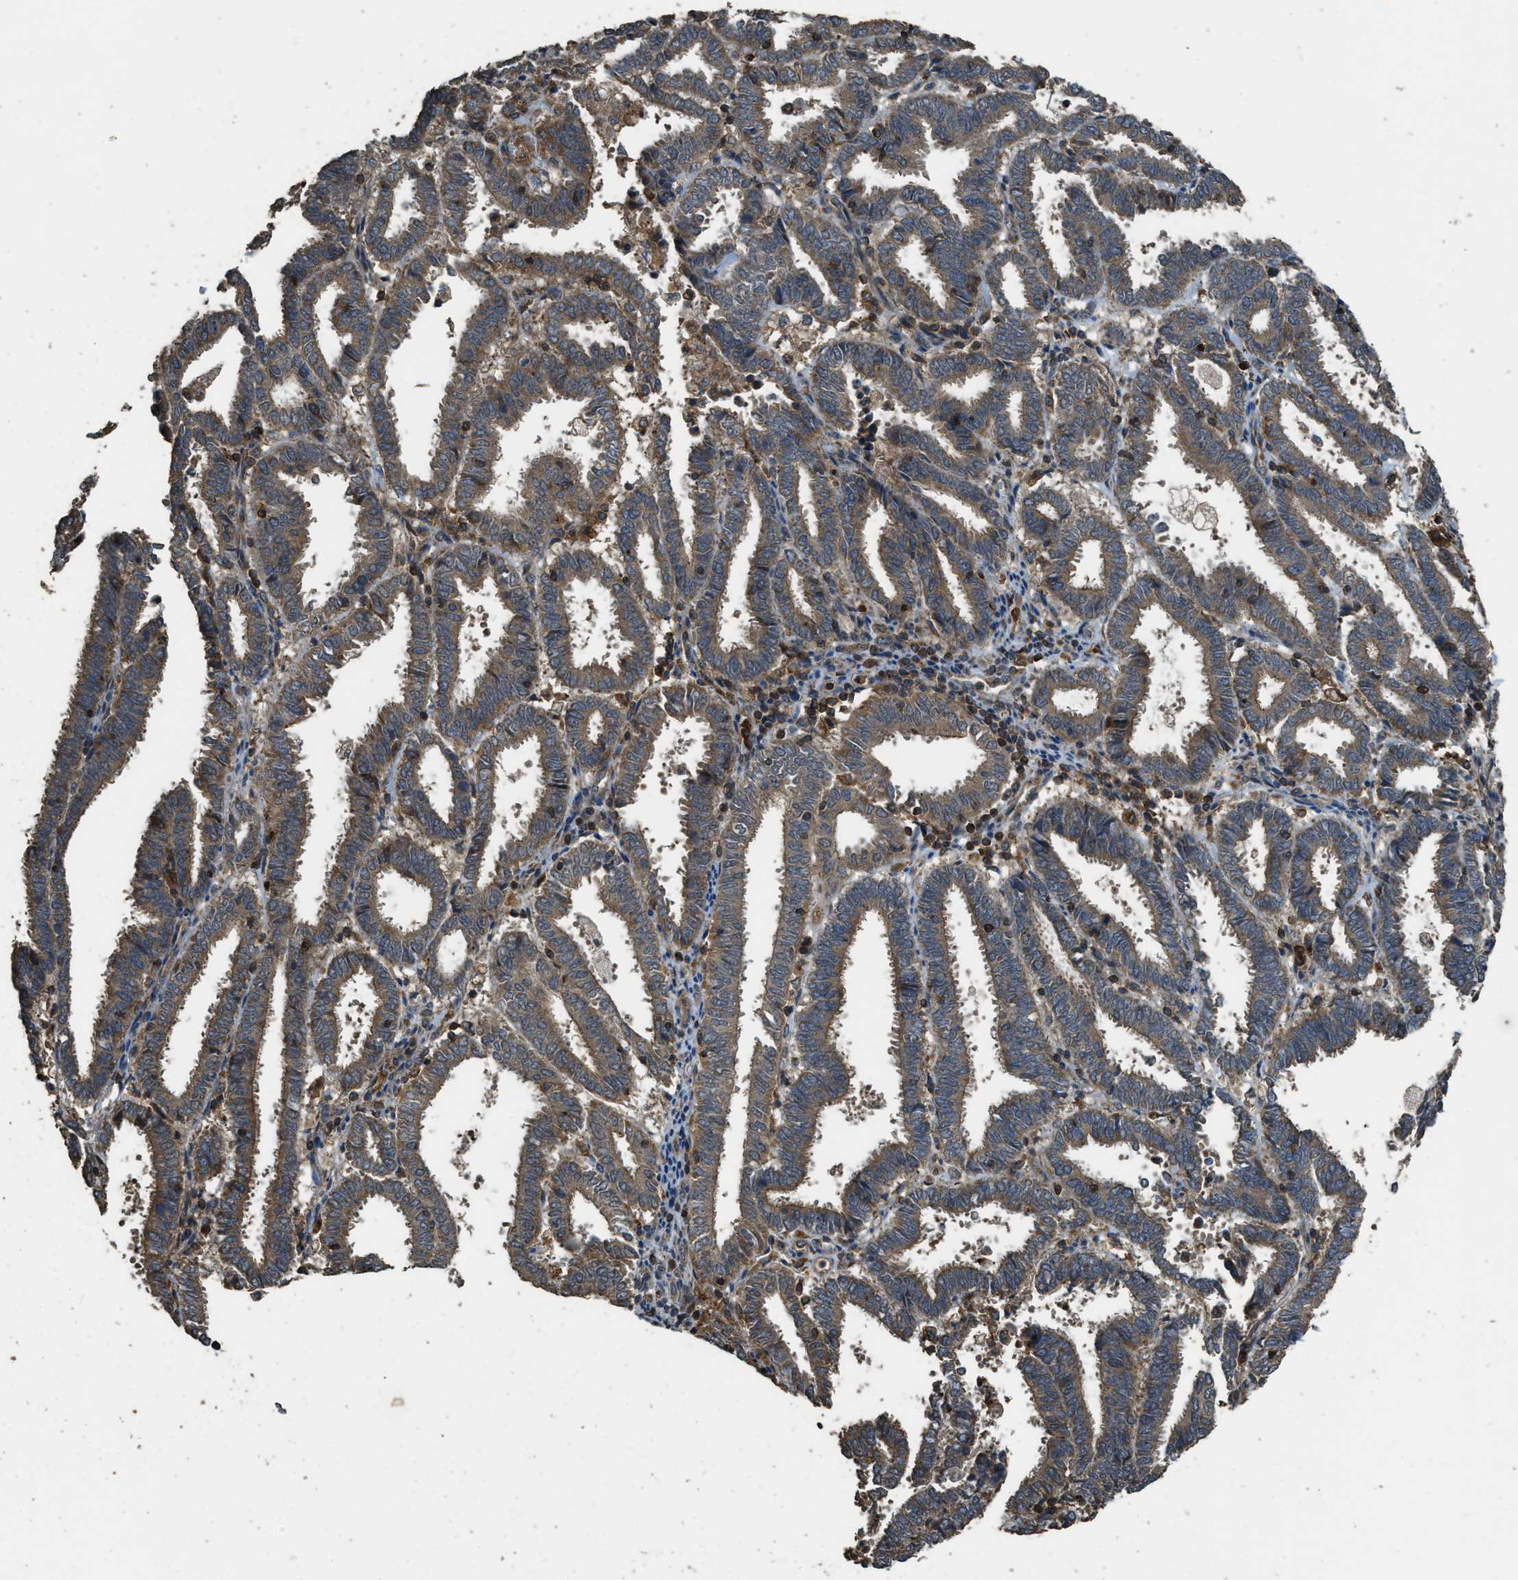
{"staining": {"intensity": "moderate", "quantity": ">75%", "location": "cytoplasmic/membranous"}, "tissue": "endometrial cancer", "cell_type": "Tumor cells", "image_type": "cancer", "snomed": [{"axis": "morphology", "description": "Adenocarcinoma, NOS"}, {"axis": "topography", "description": "Uterus"}], "caption": "High-magnification brightfield microscopy of adenocarcinoma (endometrial) stained with DAB (brown) and counterstained with hematoxylin (blue). tumor cells exhibit moderate cytoplasmic/membranous positivity is identified in approximately>75% of cells.", "gene": "PPP6R3", "patient": {"sex": "female", "age": 83}}